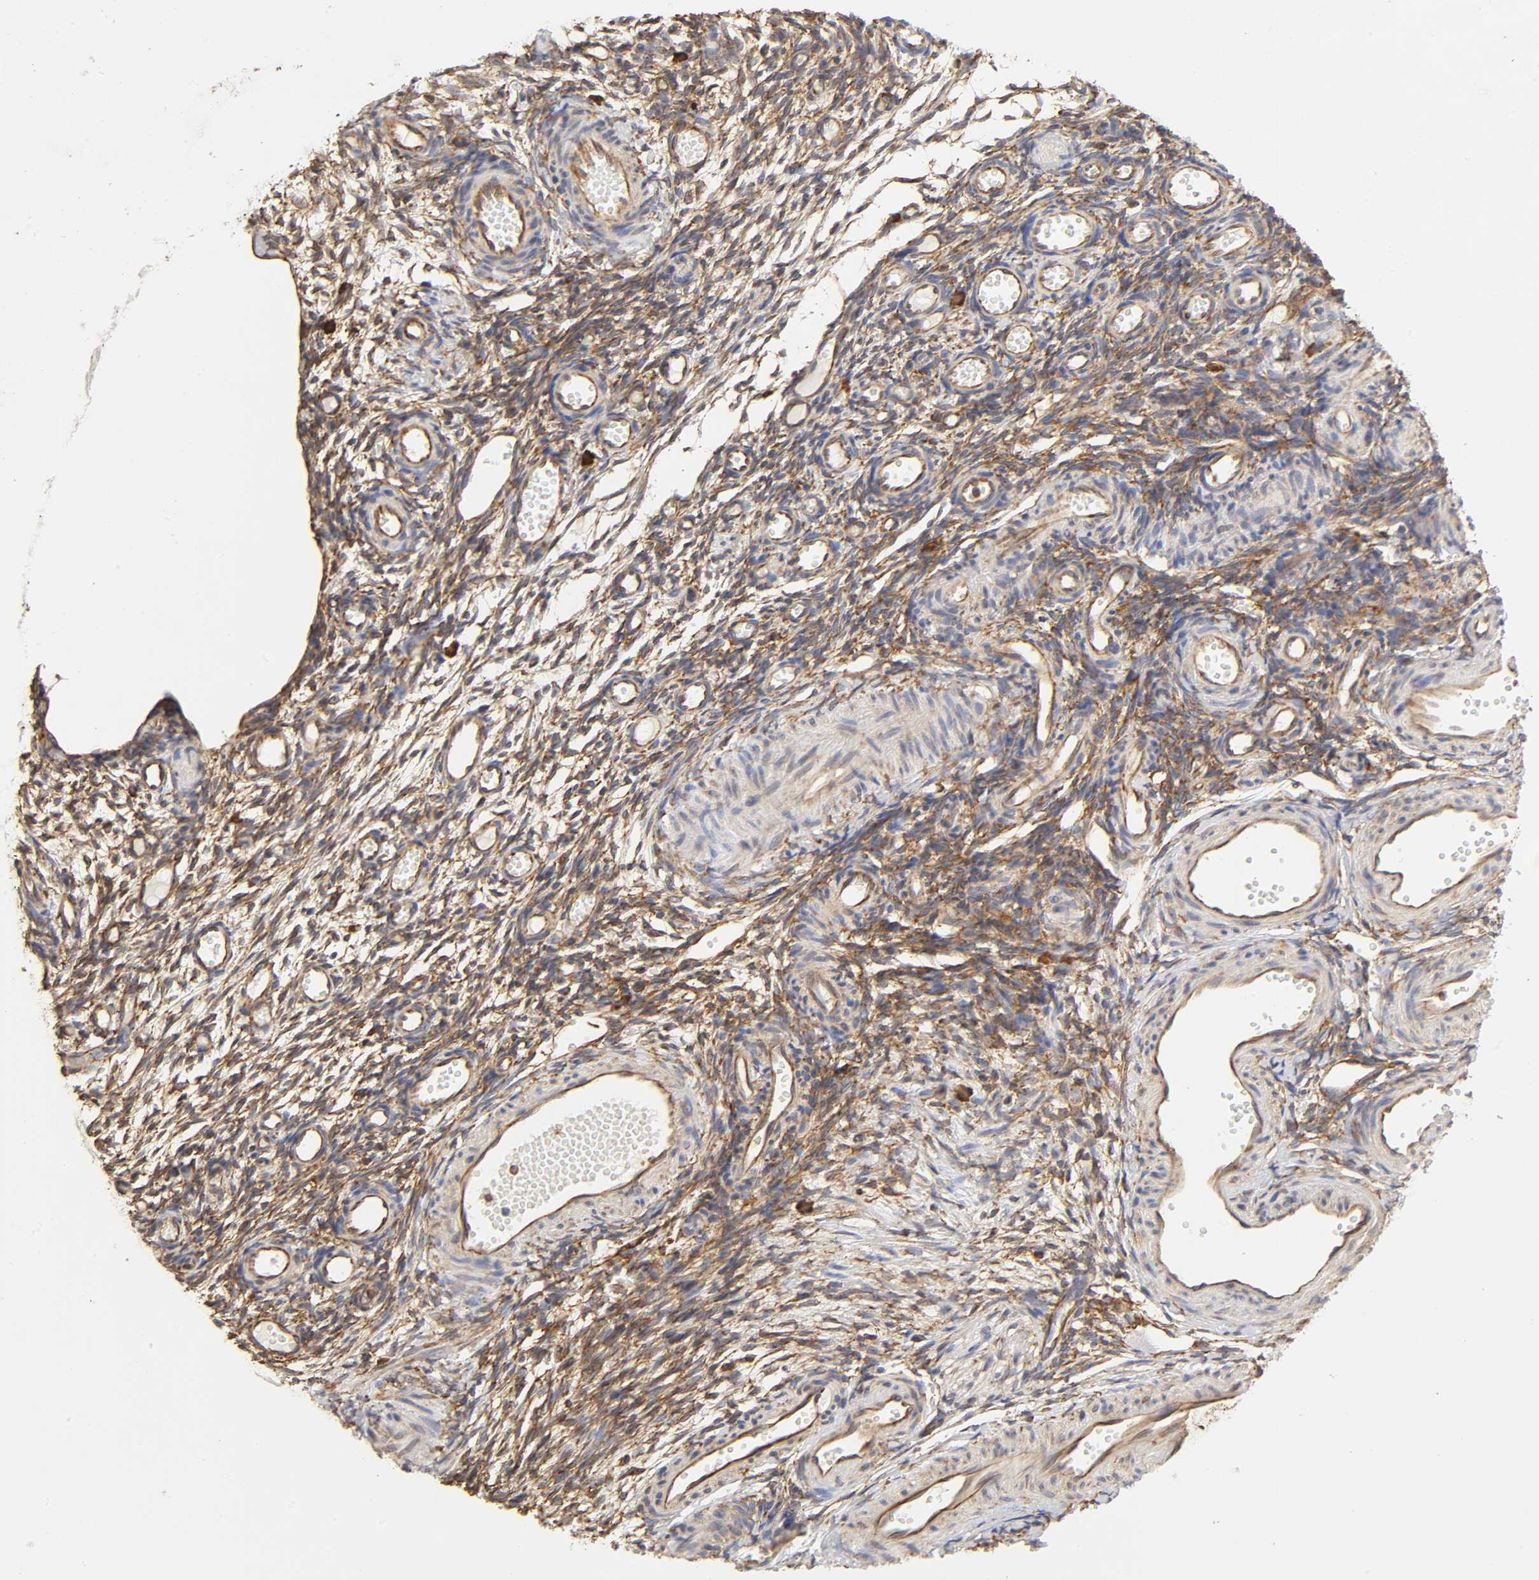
{"staining": {"intensity": "moderate", "quantity": ">75%", "location": "cytoplasmic/membranous"}, "tissue": "ovary", "cell_type": "Ovarian stroma cells", "image_type": "normal", "snomed": [{"axis": "morphology", "description": "Normal tissue, NOS"}, {"axis": "topography", "description": "Ovary"}], "caption": "IHC of normal human ovary demonstrates medium levels of moderate cytoplasmic/membranous staining in approximately >75% of ovarian stroma cells.", "gene": "RPL14", "patient": {"sex": "female", "age": 35}}